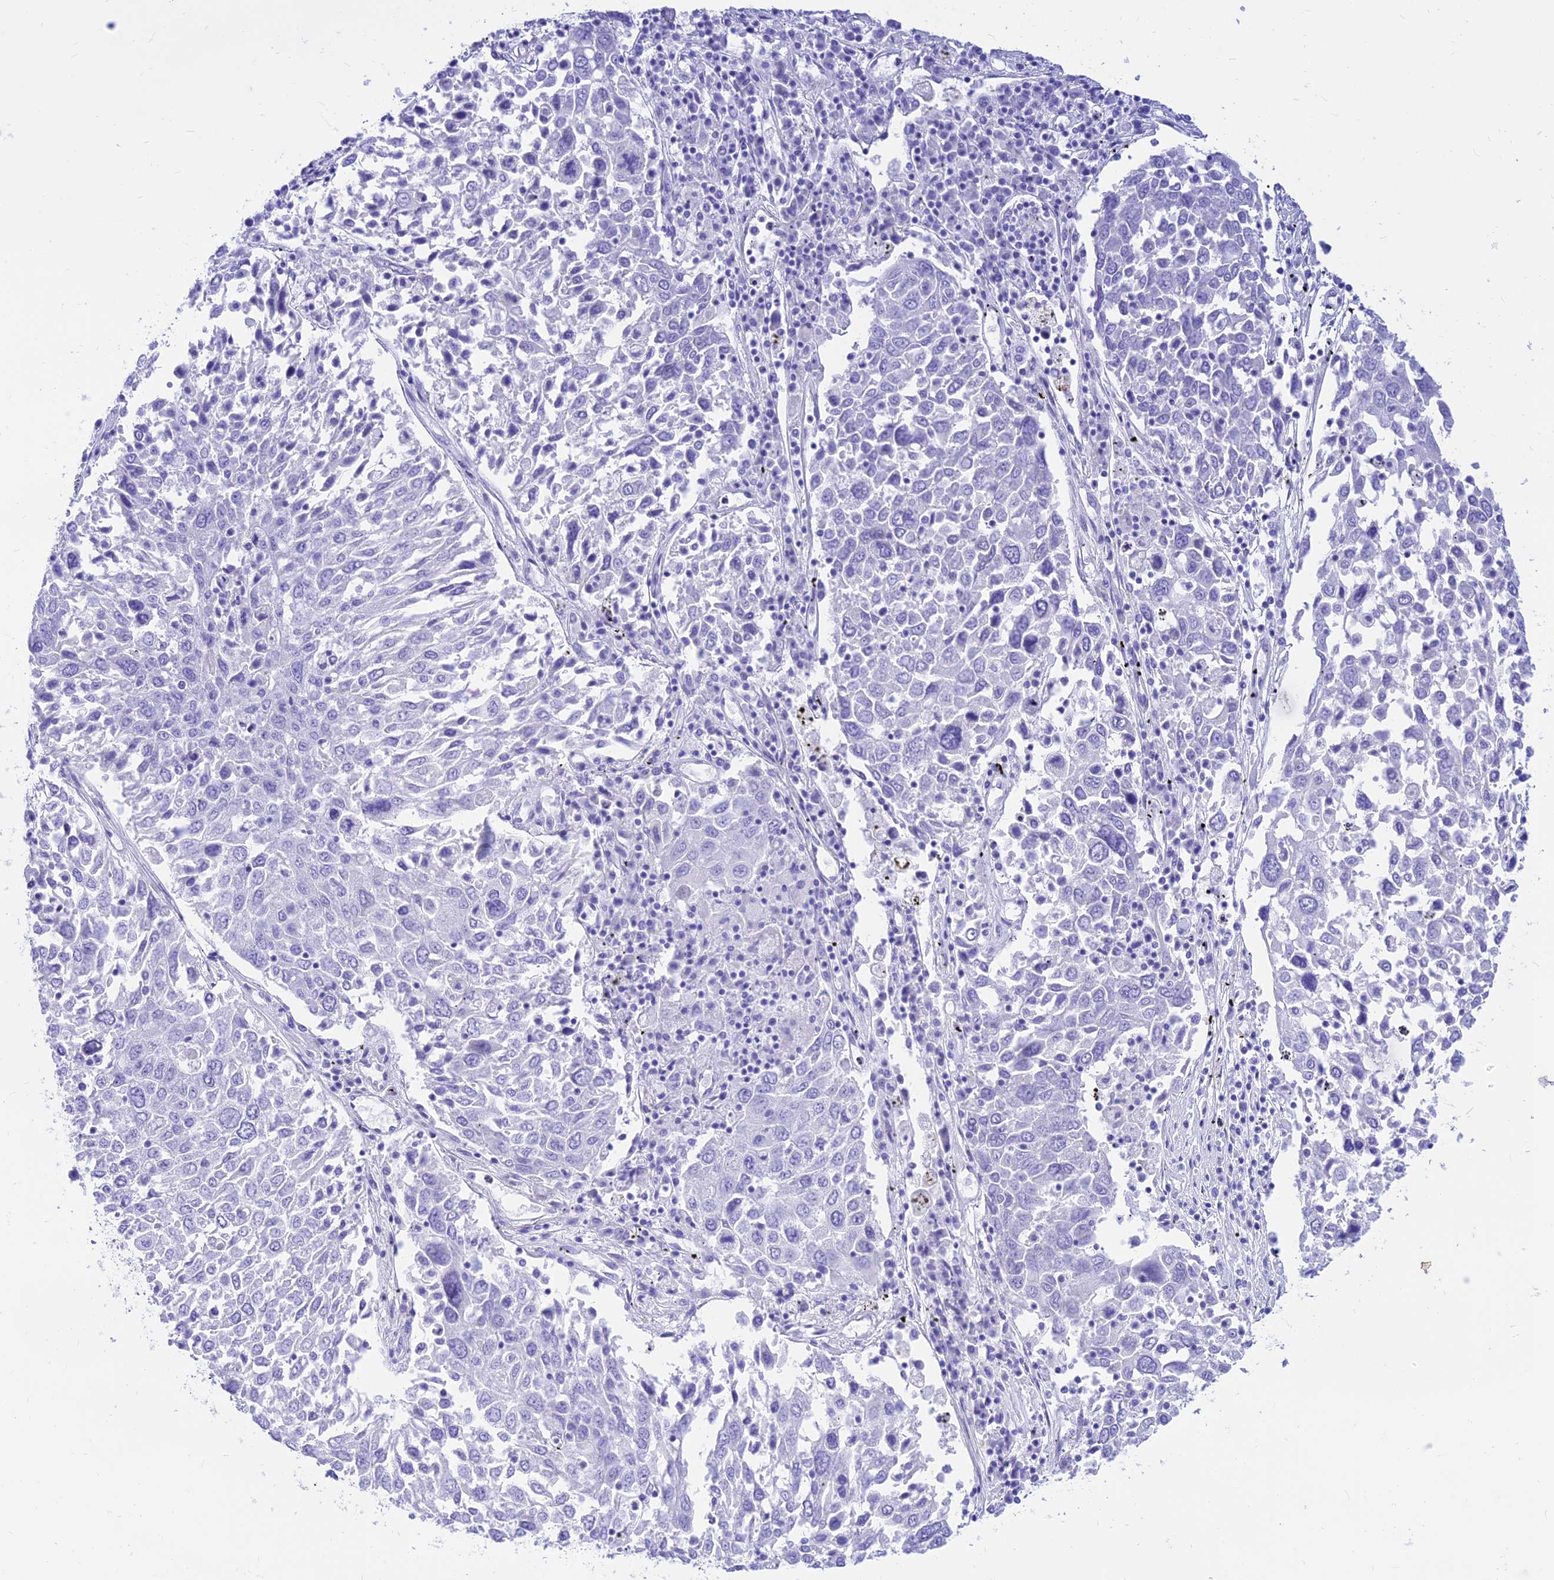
{"staining": {"intensity": "negative", "quantity": "none", "location": "none"}, "tissue": "lung cancer", "cell_type": "Tumor cells", "image_type": "cancer", "snomed": [{"axis": "morphology", "description": "Squamous cell carcinoma, NOS"}, {"axis": "topography", "description": "Lung"}], "caption": "High power microscopy photomicrograph of an IHC histopathology image of lung squamous cell carcinoma, revealing no significant positivity in tumor cells.", "gene": "PRNP", "patient": {"sex": "male", "age": 65}}